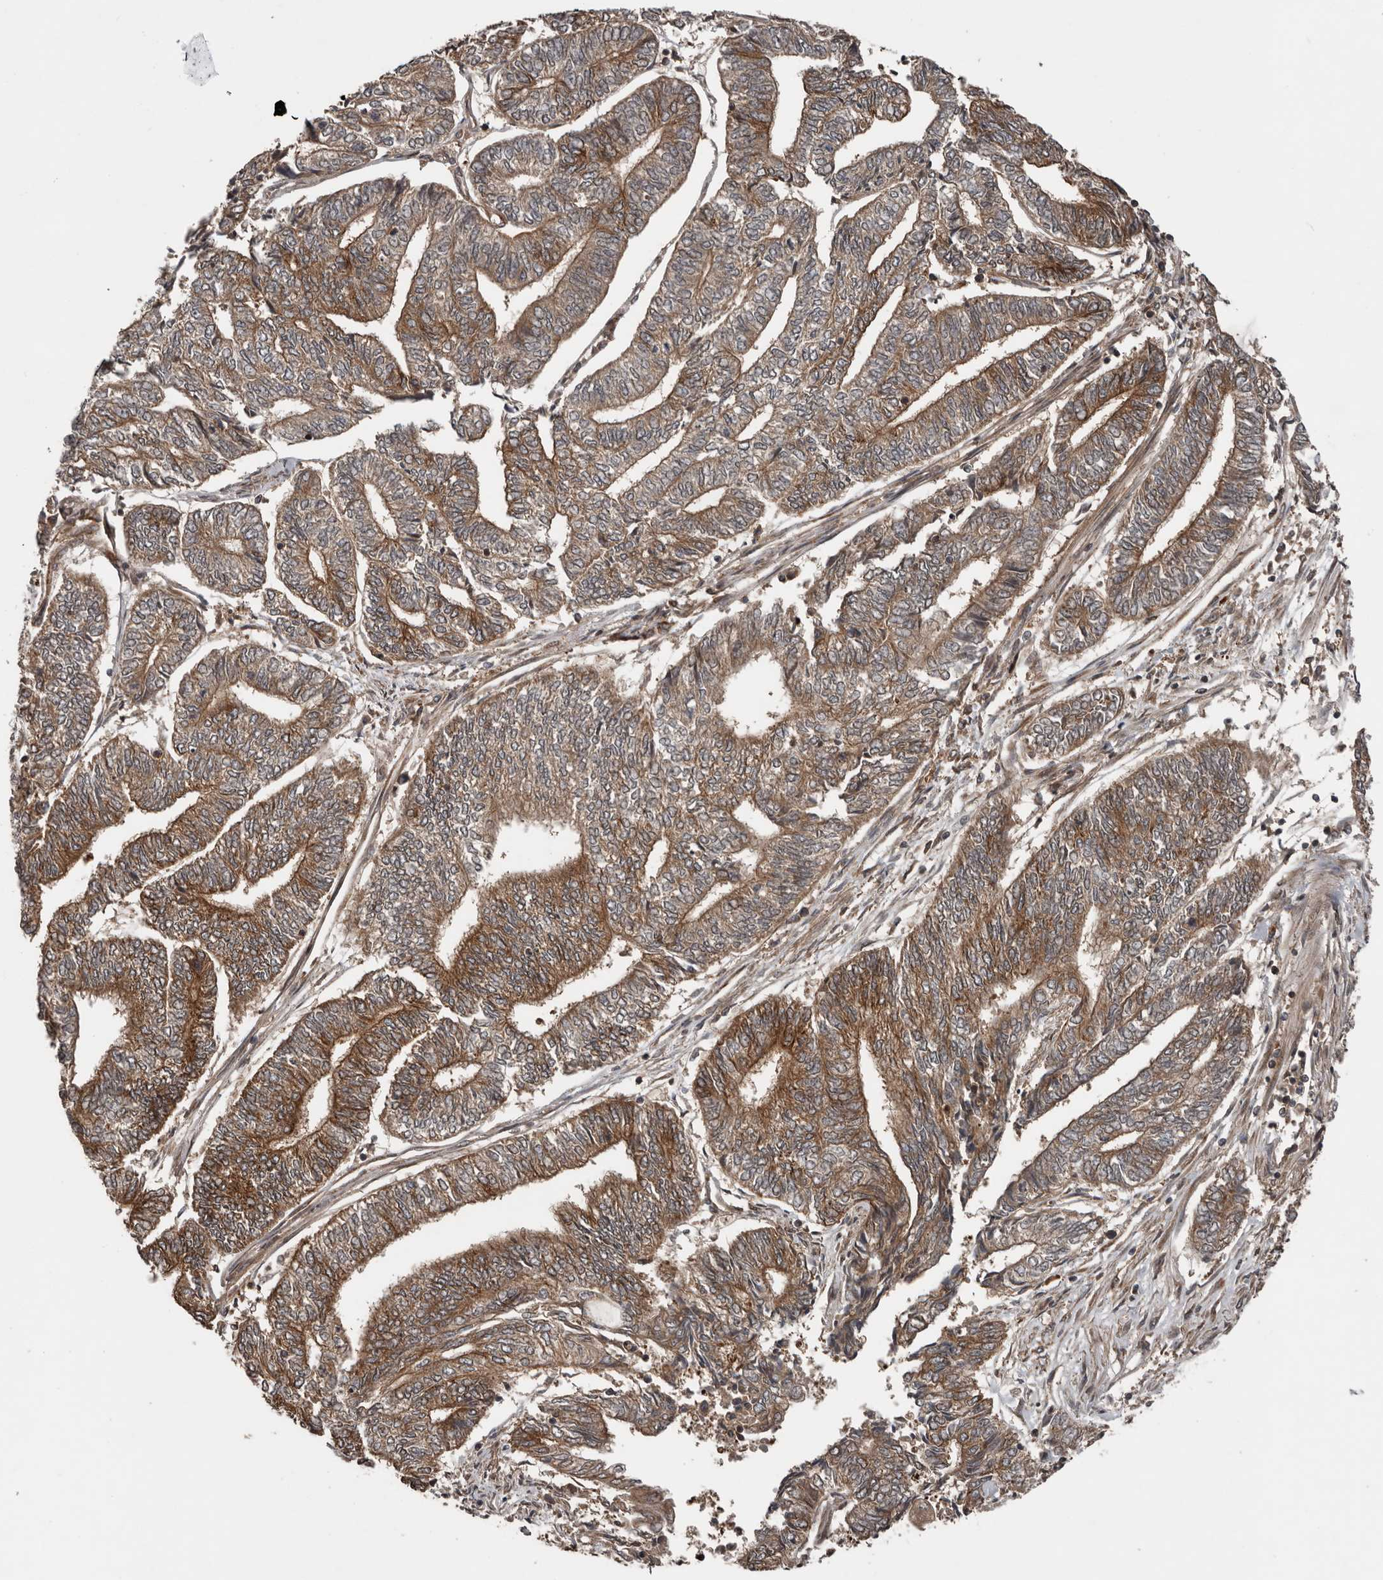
{"staining": {"intensity": "strong", "quantity": "25%-75%", "location": "cytoplasmic/membranous"}, "tissue": "endometrial cancer", "cell_type": "Tumor cells", "image_type": "cancer", "snomed": [{"axis": "morphology", "description": "Adenocarcinoma, NOS"}, {"axis": "topography", "description": "Uterus"}, {"axis": "topography", "description": "Endometrium"}], "caption": "This is an image of immunohistochemistry staining of endometrial cancer (adenocarcinoma), which shows strong positivity in the cytoplasmic/membranous of tumor cells.", "gene": "CCDC190", "patient": {"sex": "female", "age": 70}}